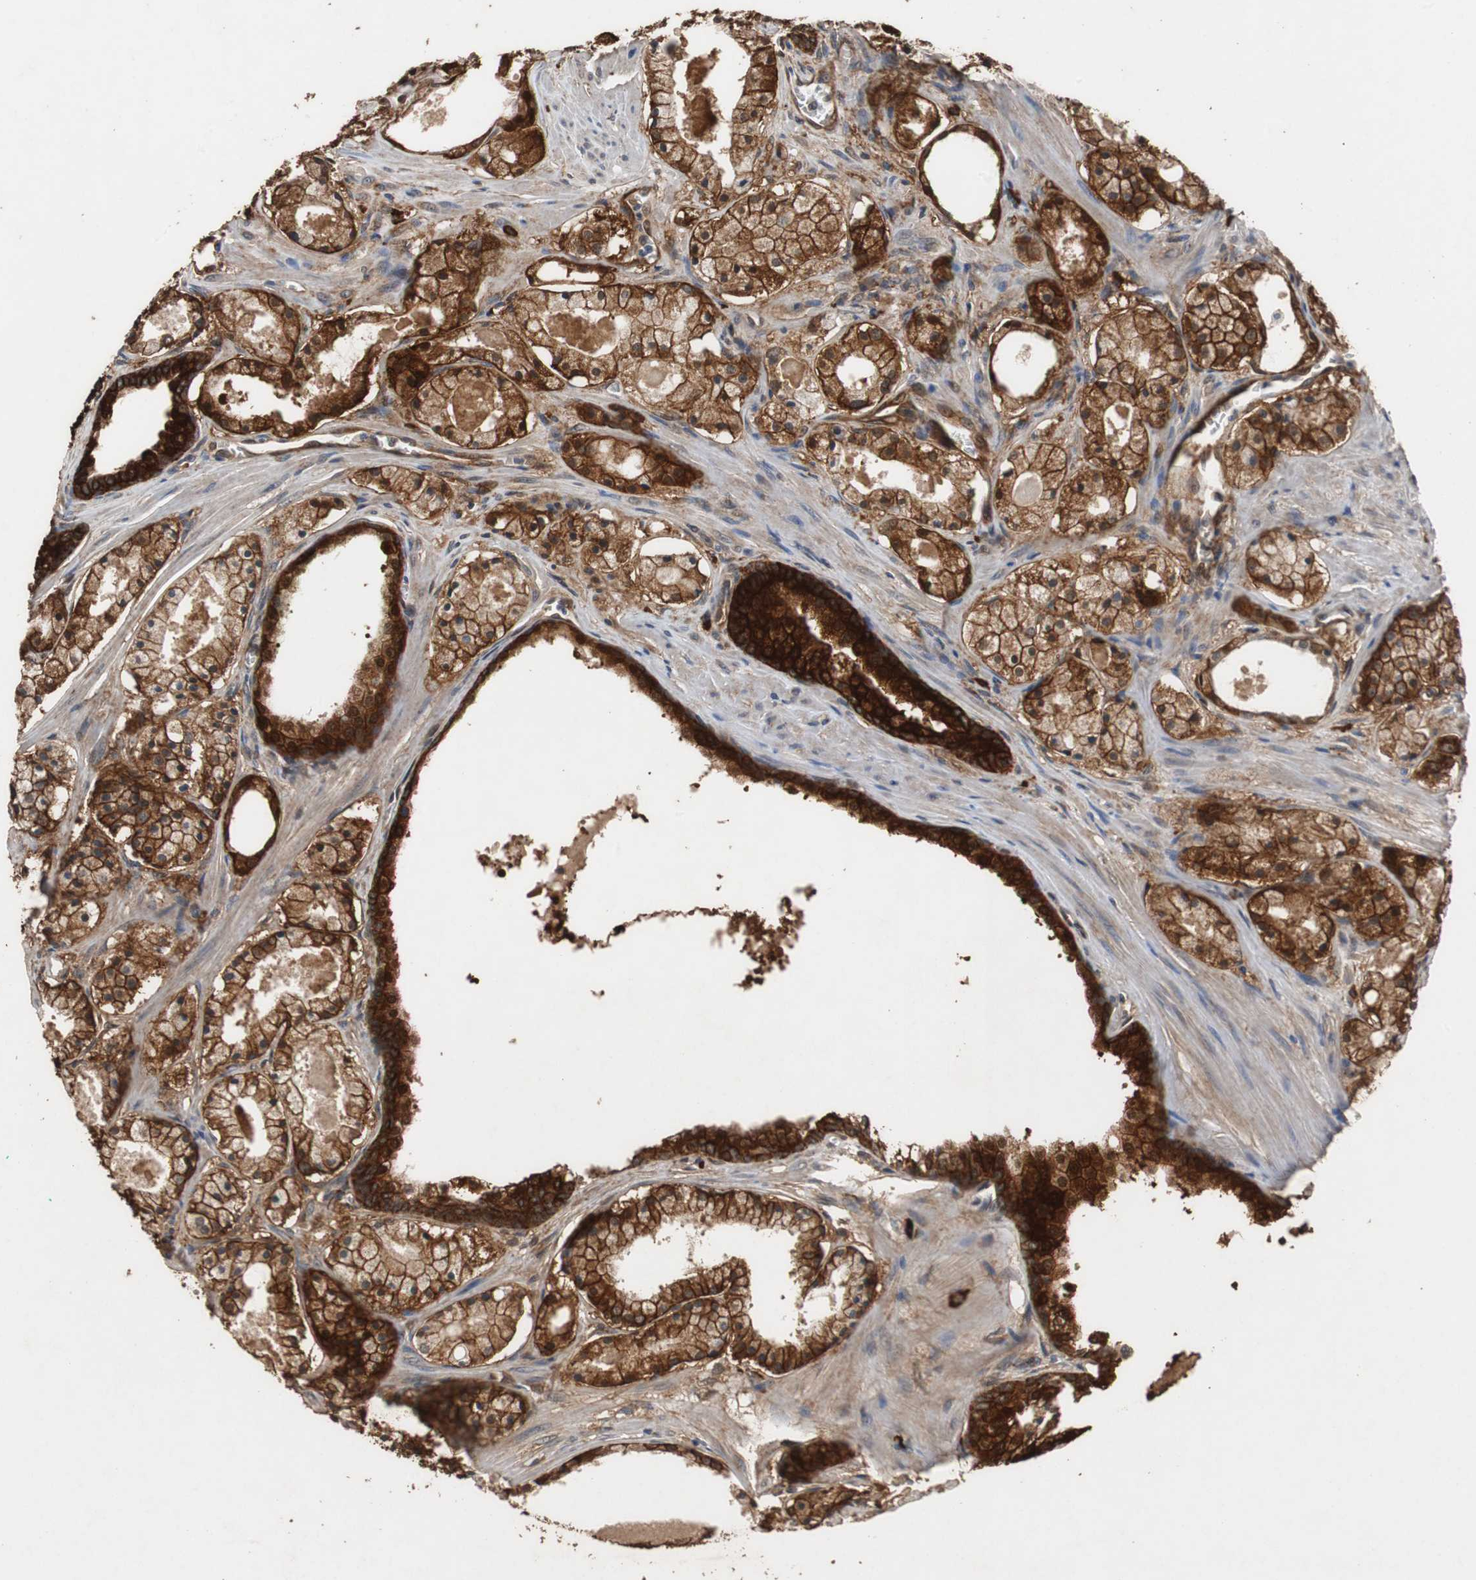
{"staining": {"intensity": "strong", "quantity": ">75%", "location": "cytoplasmic/membranous,nuclear"}, "tissue": "prostate cancer", "cell_type": "Tumor cells", "image_type": "cancer", "snomed": [{"axis": "morphology", "description": "Adenocarcinoma, Low grade"}, {"axis": "topography", "description": "Prostate"}], "caption": "This photomicrograph exhibits immunohistochemistry staining of human low-grade adenocarcinoma (prostate), with high strong cytoplasmic/membranous and nuclear positivity in approximately >75% of tumor cells.", "gene": "NDRG1", "patient": {"sex": "male", "age": 57}}